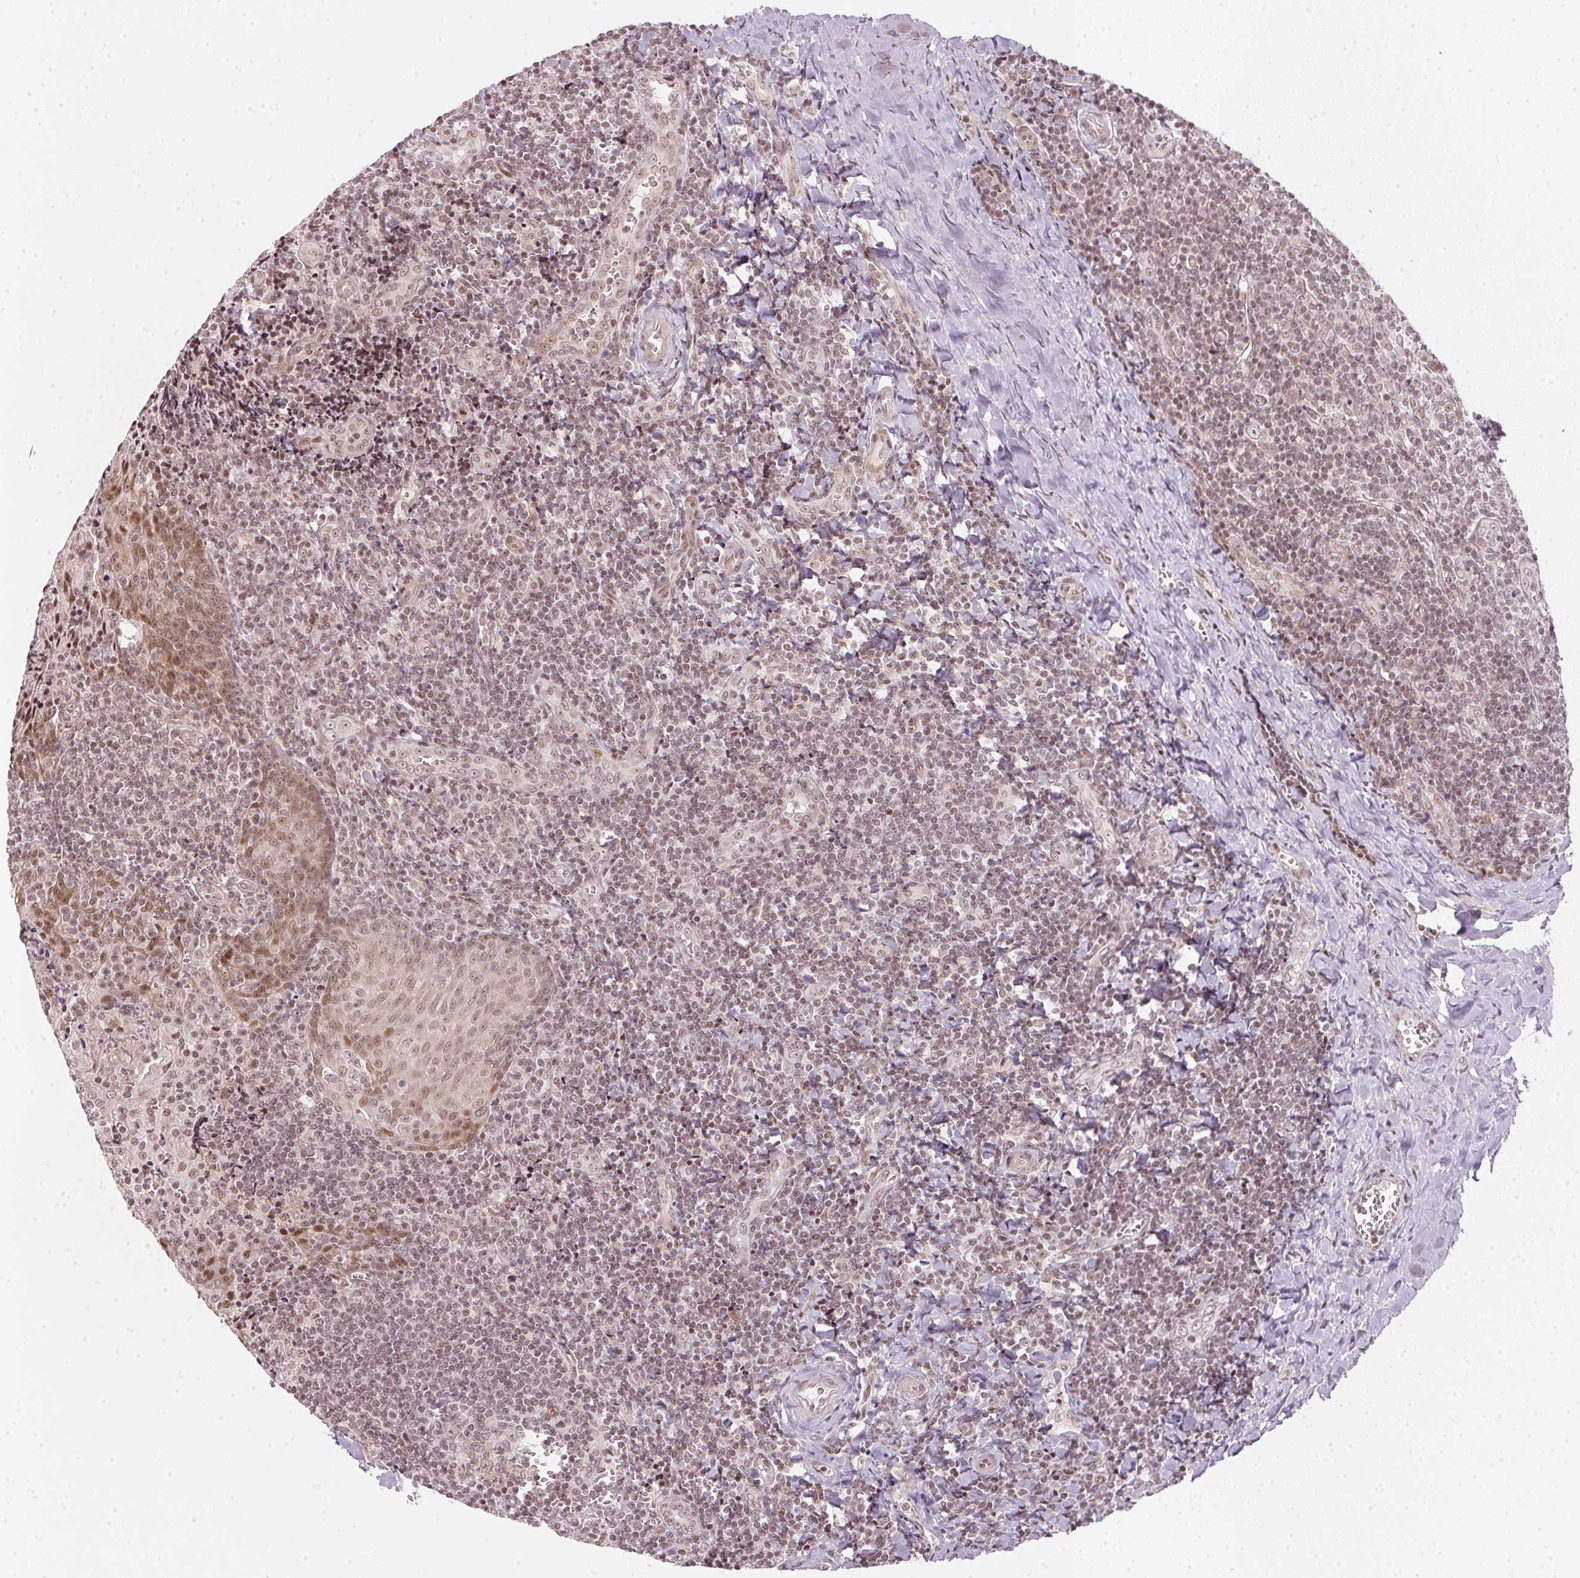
{"staining": {"intensity": "moderate", "quantity": "25%-75%", "location": "nuclear"}, "tissue": "tonsil", "cell_type": "Germinal center cells", "image_type": "normal", "snomed": [{"axis": "morphology", "description": "Normal tissue, NOS"}, {"axis": "morphology", "description": "Inflammation, NOS"}, {"axis": "topography", "description": "Tonsil"}], "caption": "Tonsil stained with a brown dye reveals moderate nuclear positive staining in about 25%-75% of germinal center cells.", "gene": "KAT6A", "patient": {"sex": "female", "age": 31}}